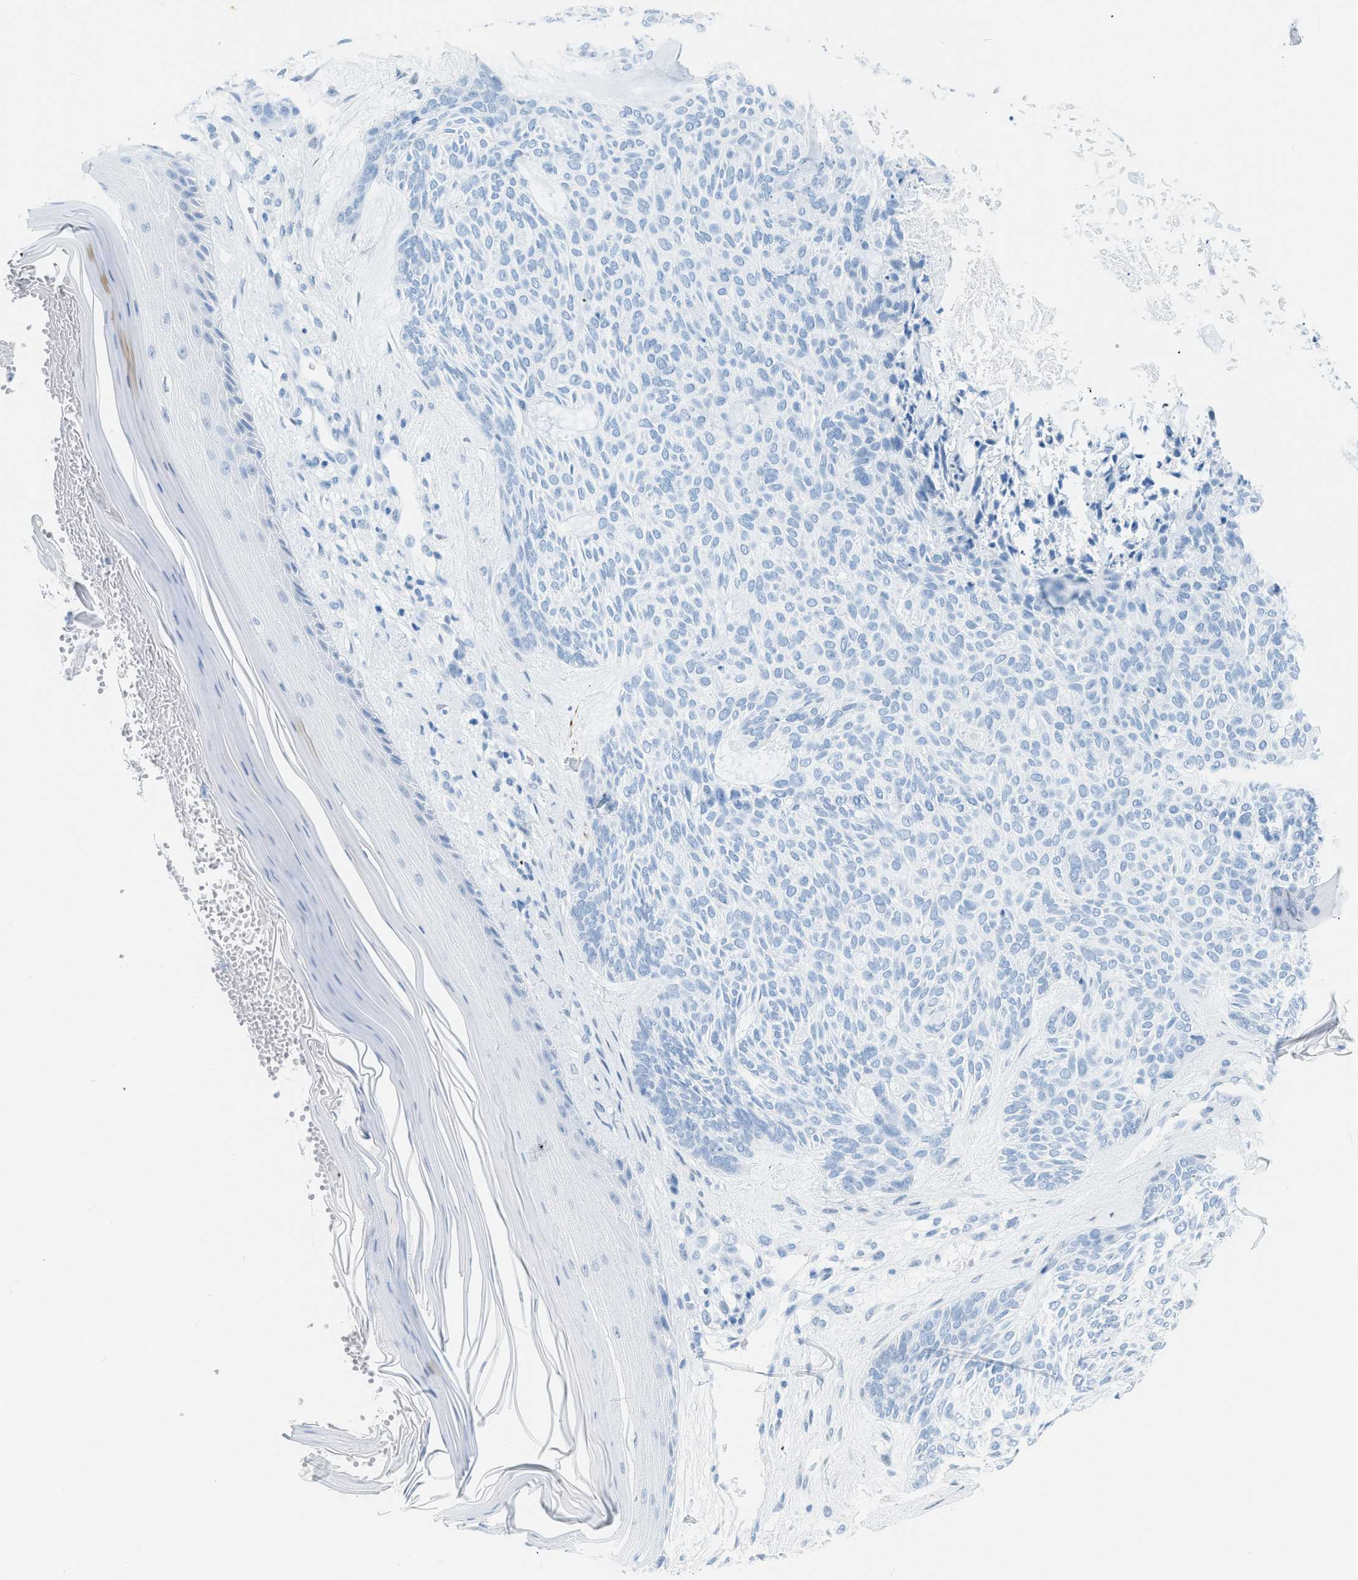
{"staining": {"intensity": "negative", "quantity": "none", "location": "none"}, "tissue": "skin cancer", "cell_type": "Tumor cells", "image_type": "cancer", "snomed": [{"axis": "morphology", "description": "Basal cell carcinoma"}, {"axis": "topography", "description": "Skin"}], "caption": "Immunohistochemistry (IHC) histopathology image of skin cancer (basal cell carcinoma) stained for a protein (brown), which exhibits no positivity in tumor cells.", "gene": "DES", "patient": {"sex": "male", "age": 55}}